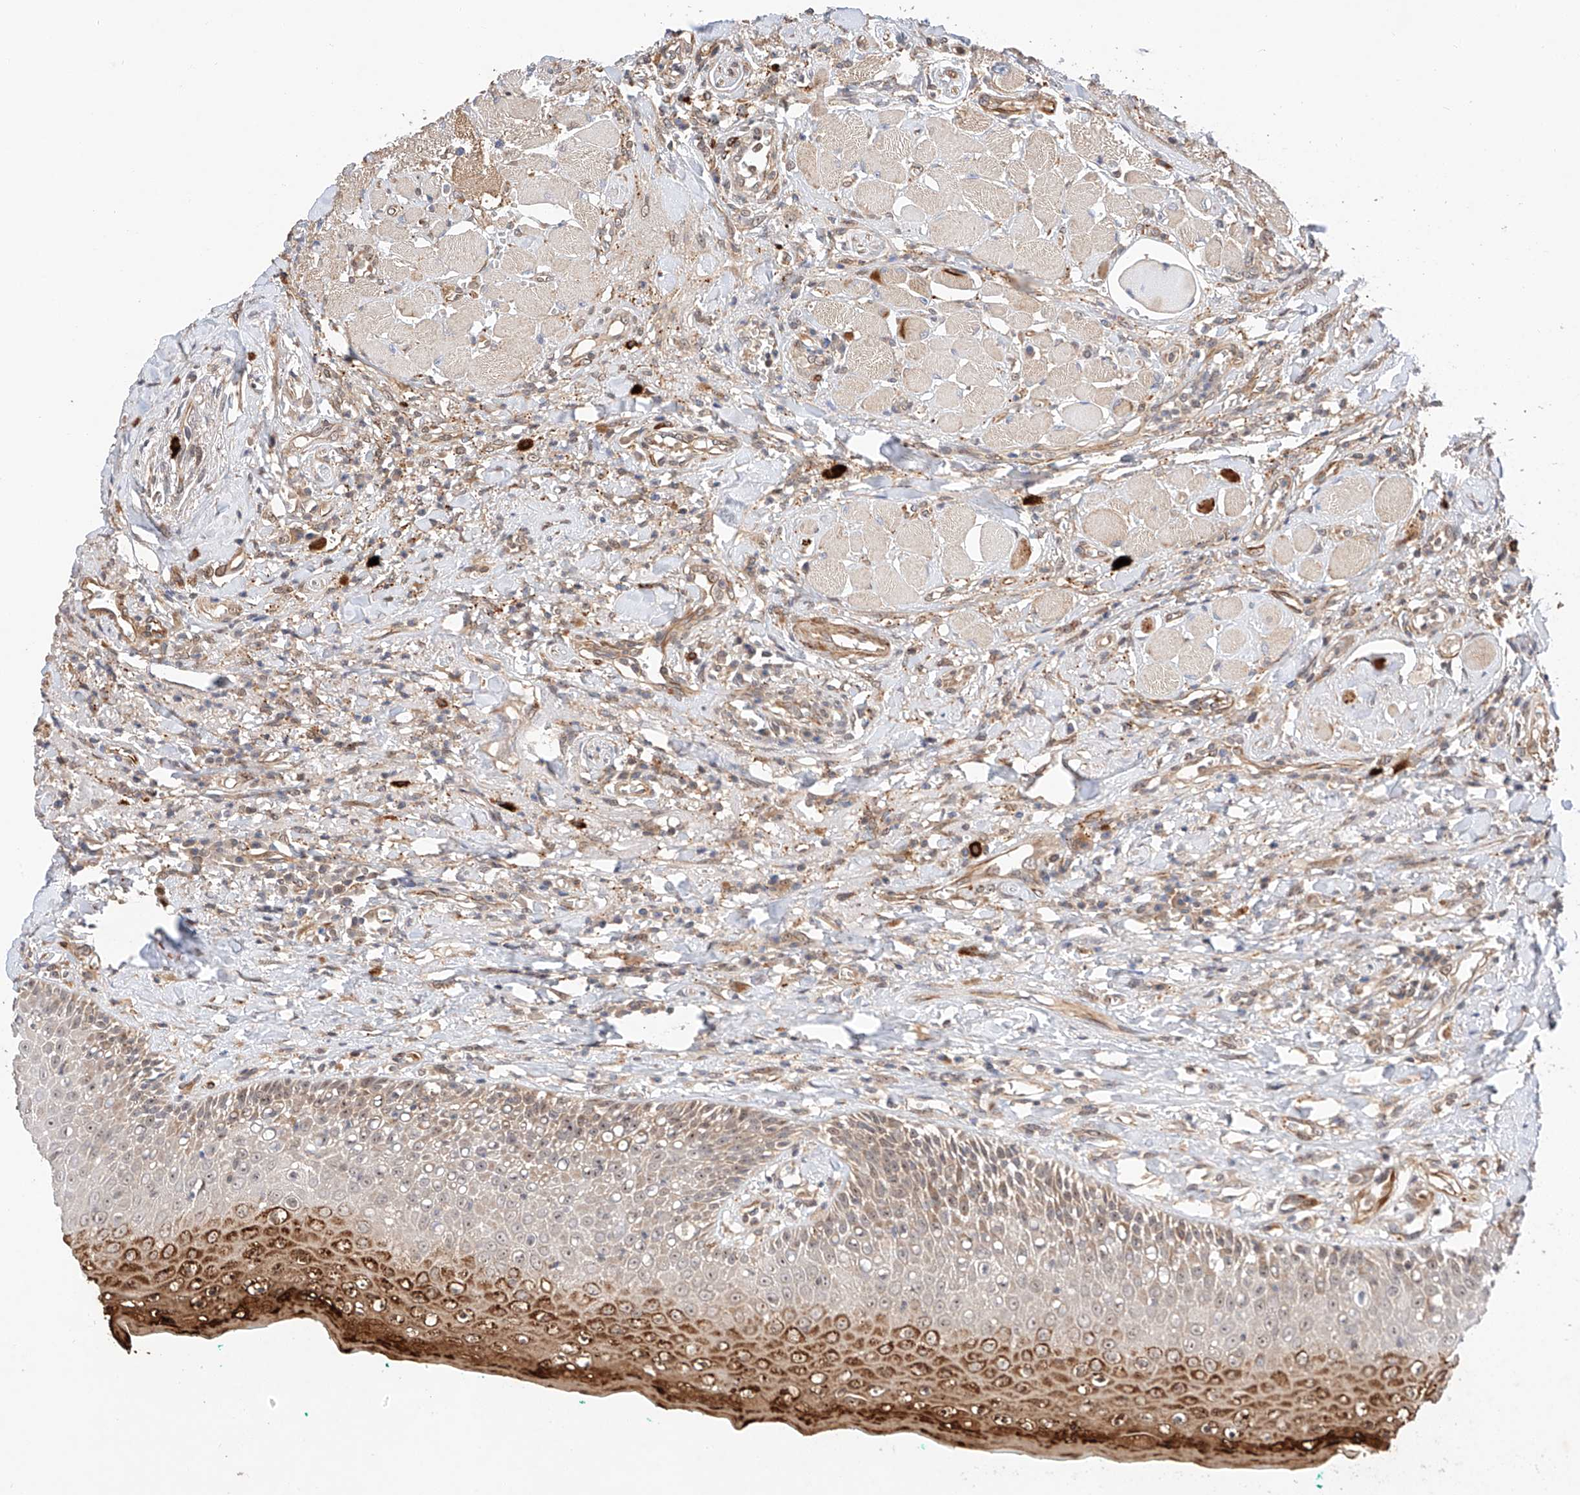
{"staining": {"intensity": "strong", "quantity": "25%-75%", "location": "cytoplasmic/membranous,nuclear"}, "tissue": "oral mucosa", "cell_type": "Squamous epithelial cells", "image_type": "normal", "snomed": [{"axis": "morphology", "description": "Normal tissue, NOS"}, {"axis": "topography", "description": "Oral tissue"}], "caption": "IHC histopathology image of benign oral mucosa: oral mucosa stained using immunohistochemistry (IHC) exhibits high levels of strong protein expression localized specifically in the cytoplasmic/membranous,nuclear of squamous epithelial cells, appearing as a cytoplasmic/membranous,nuclear brown color.", "gene": "RAB23", "patient": {"sex": "female", "age": 70}}